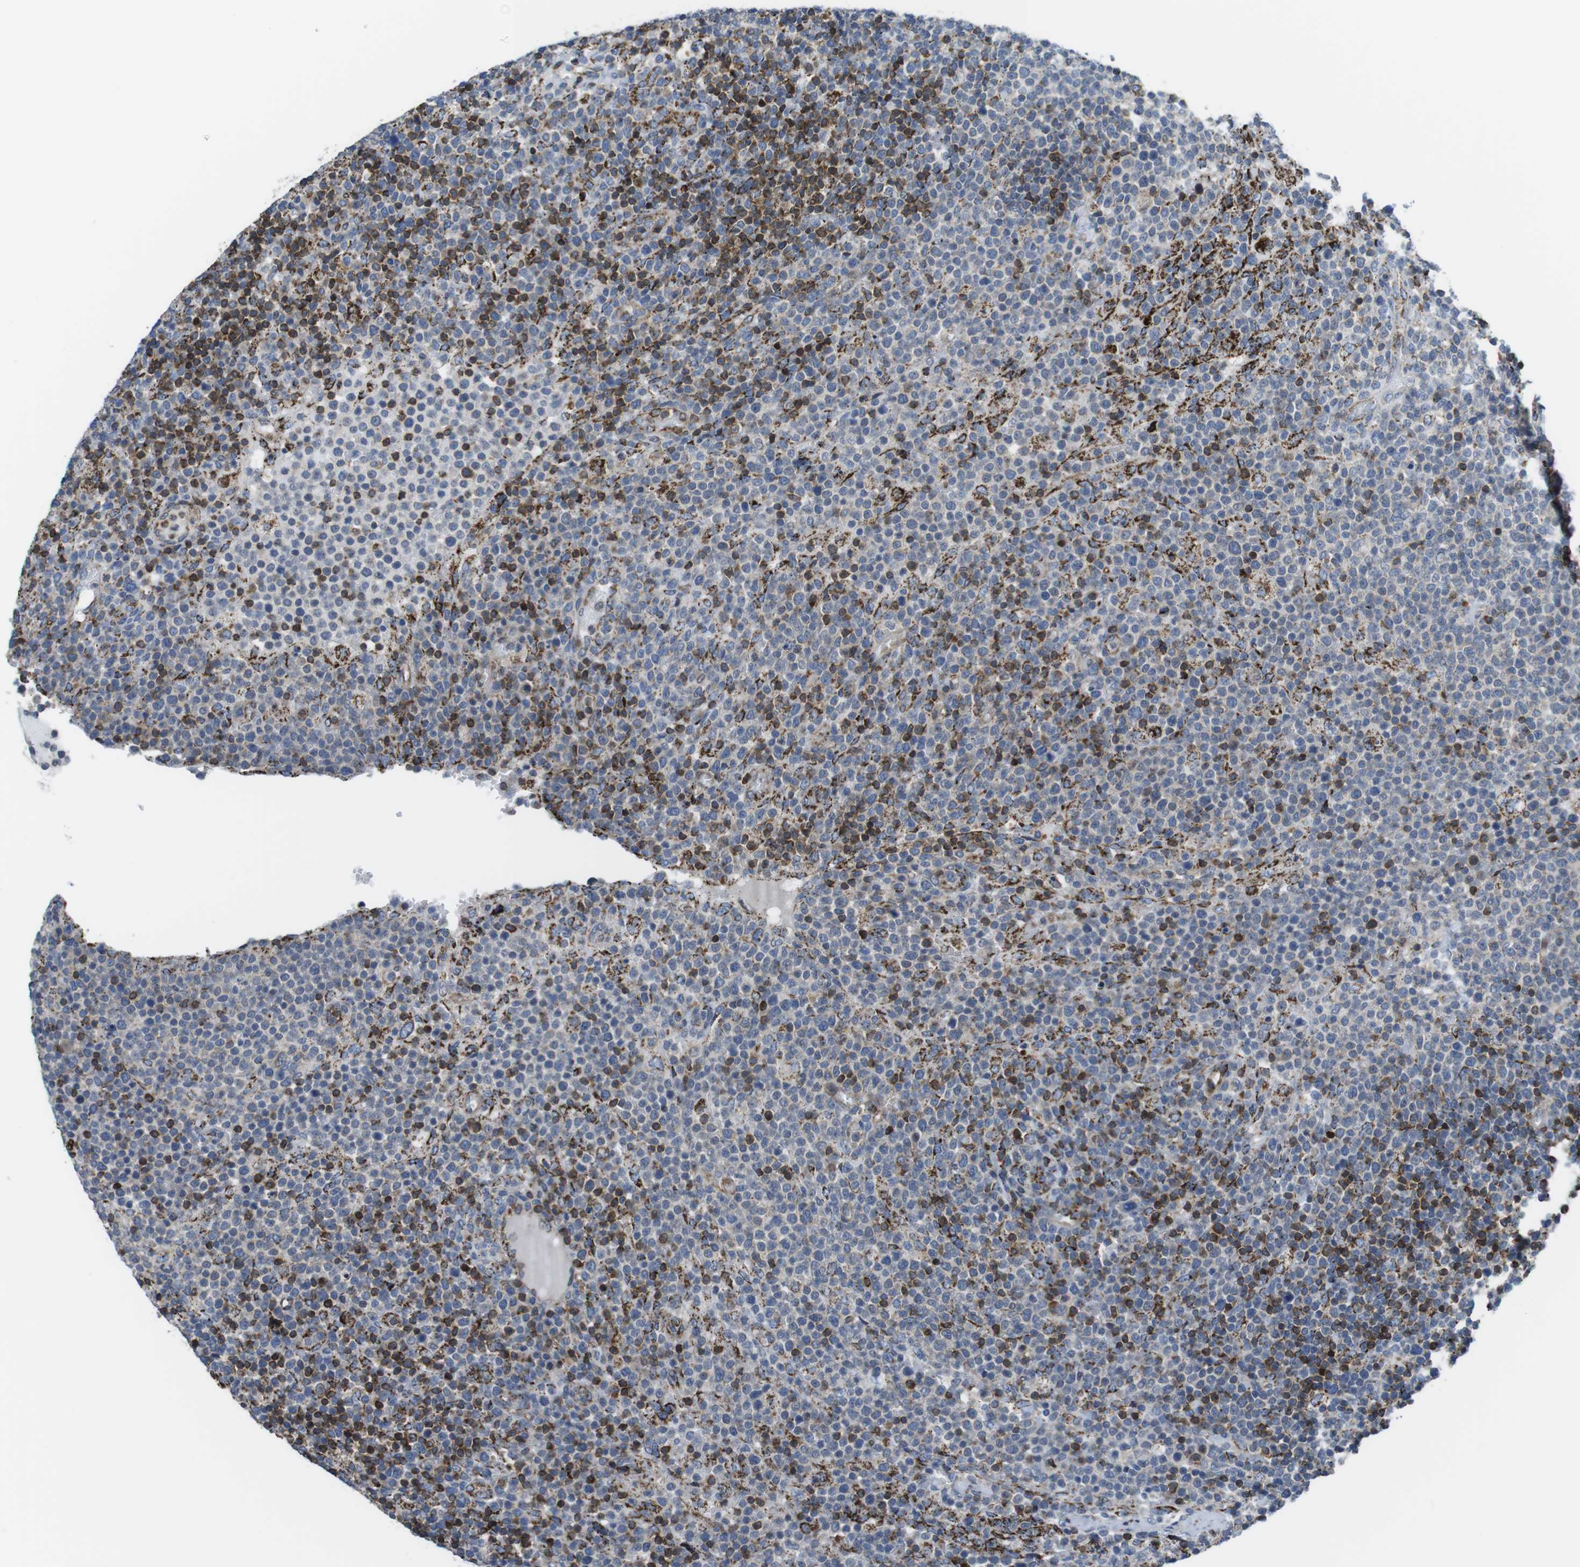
{"staining": {"intensity": "moderate", "quantity": "25%-75%", "location": "cytoplasmic/membranous"}, "tissue": "lymphoma", "cell_type": "Tumor cells", "image_type": "cancer", "snomed": [{"axis": "morphology", "description": "Malignant lymphoma, non-Hodgkin's type, High grade"}, {"axis": "topography", "description": "Lymph node"}], "caption": "Immunohistochemistry (IHC) image of malignant lymphoma, non-Hodgkin's type (high-grade) stained for a protein (brown), which displays medium levels of moderate cytoplasmic/membranous staining in about 25%-75% of tumor cells.", "gene": "KCNE3", "patient": {"sex": "male", "age": 61}}